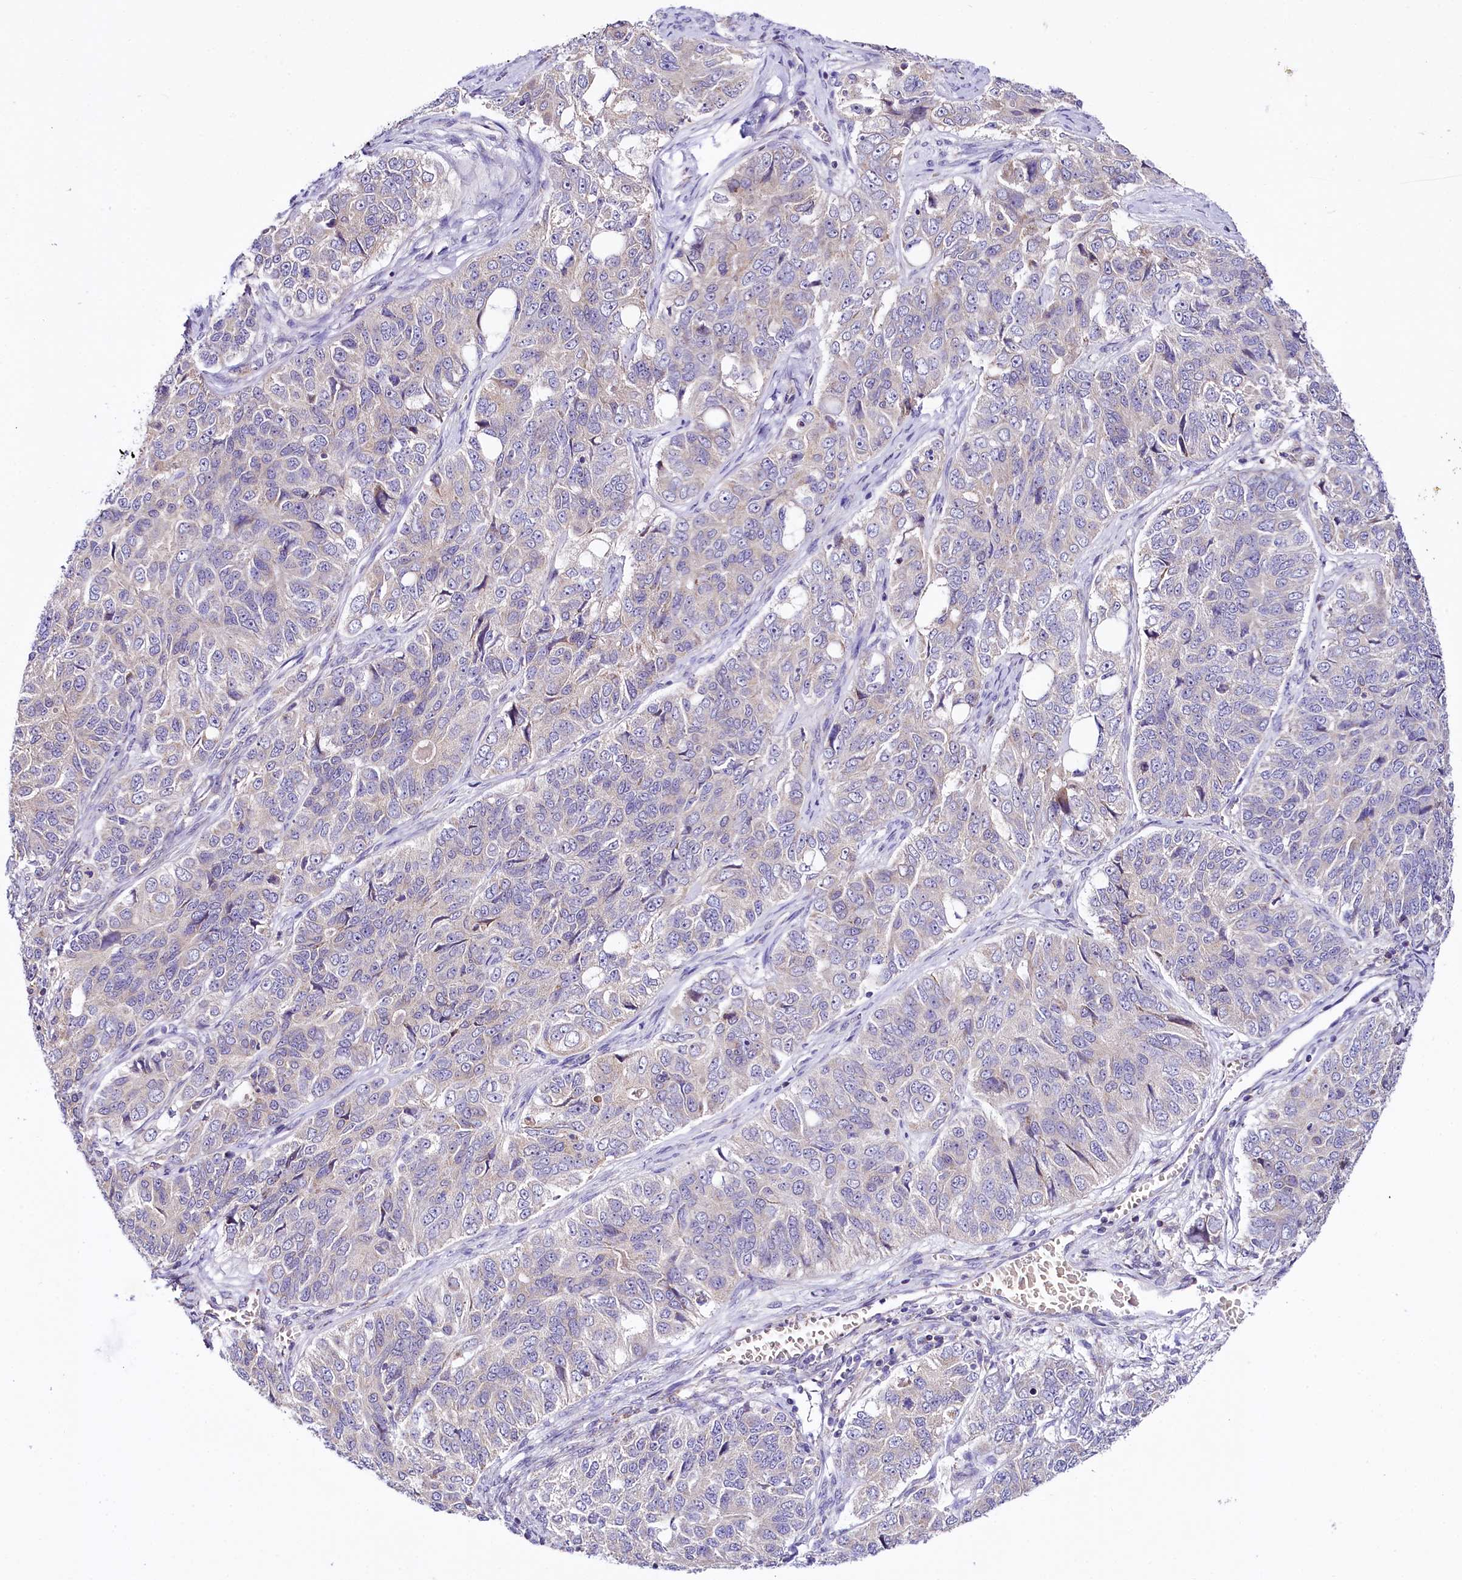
{"staining": {"intensity": "negative", "quantity": "none", "location": "none"}, "tissue": "ovarian cancer", "cell_type": "Tumor cells", "image_type": "cancer", "snomed": [{"axis": "morphology", "description": "Carcinoma, endometroid"}, {"axis": "topography", "description": "Ovary"}], "caption": "A histopathology image of human ovarian cancer is negative for staining in tumor cells. Nuclei are stained in blue.", "gene": "CEP295", "patient": {"sex": "female", "age": 51}}